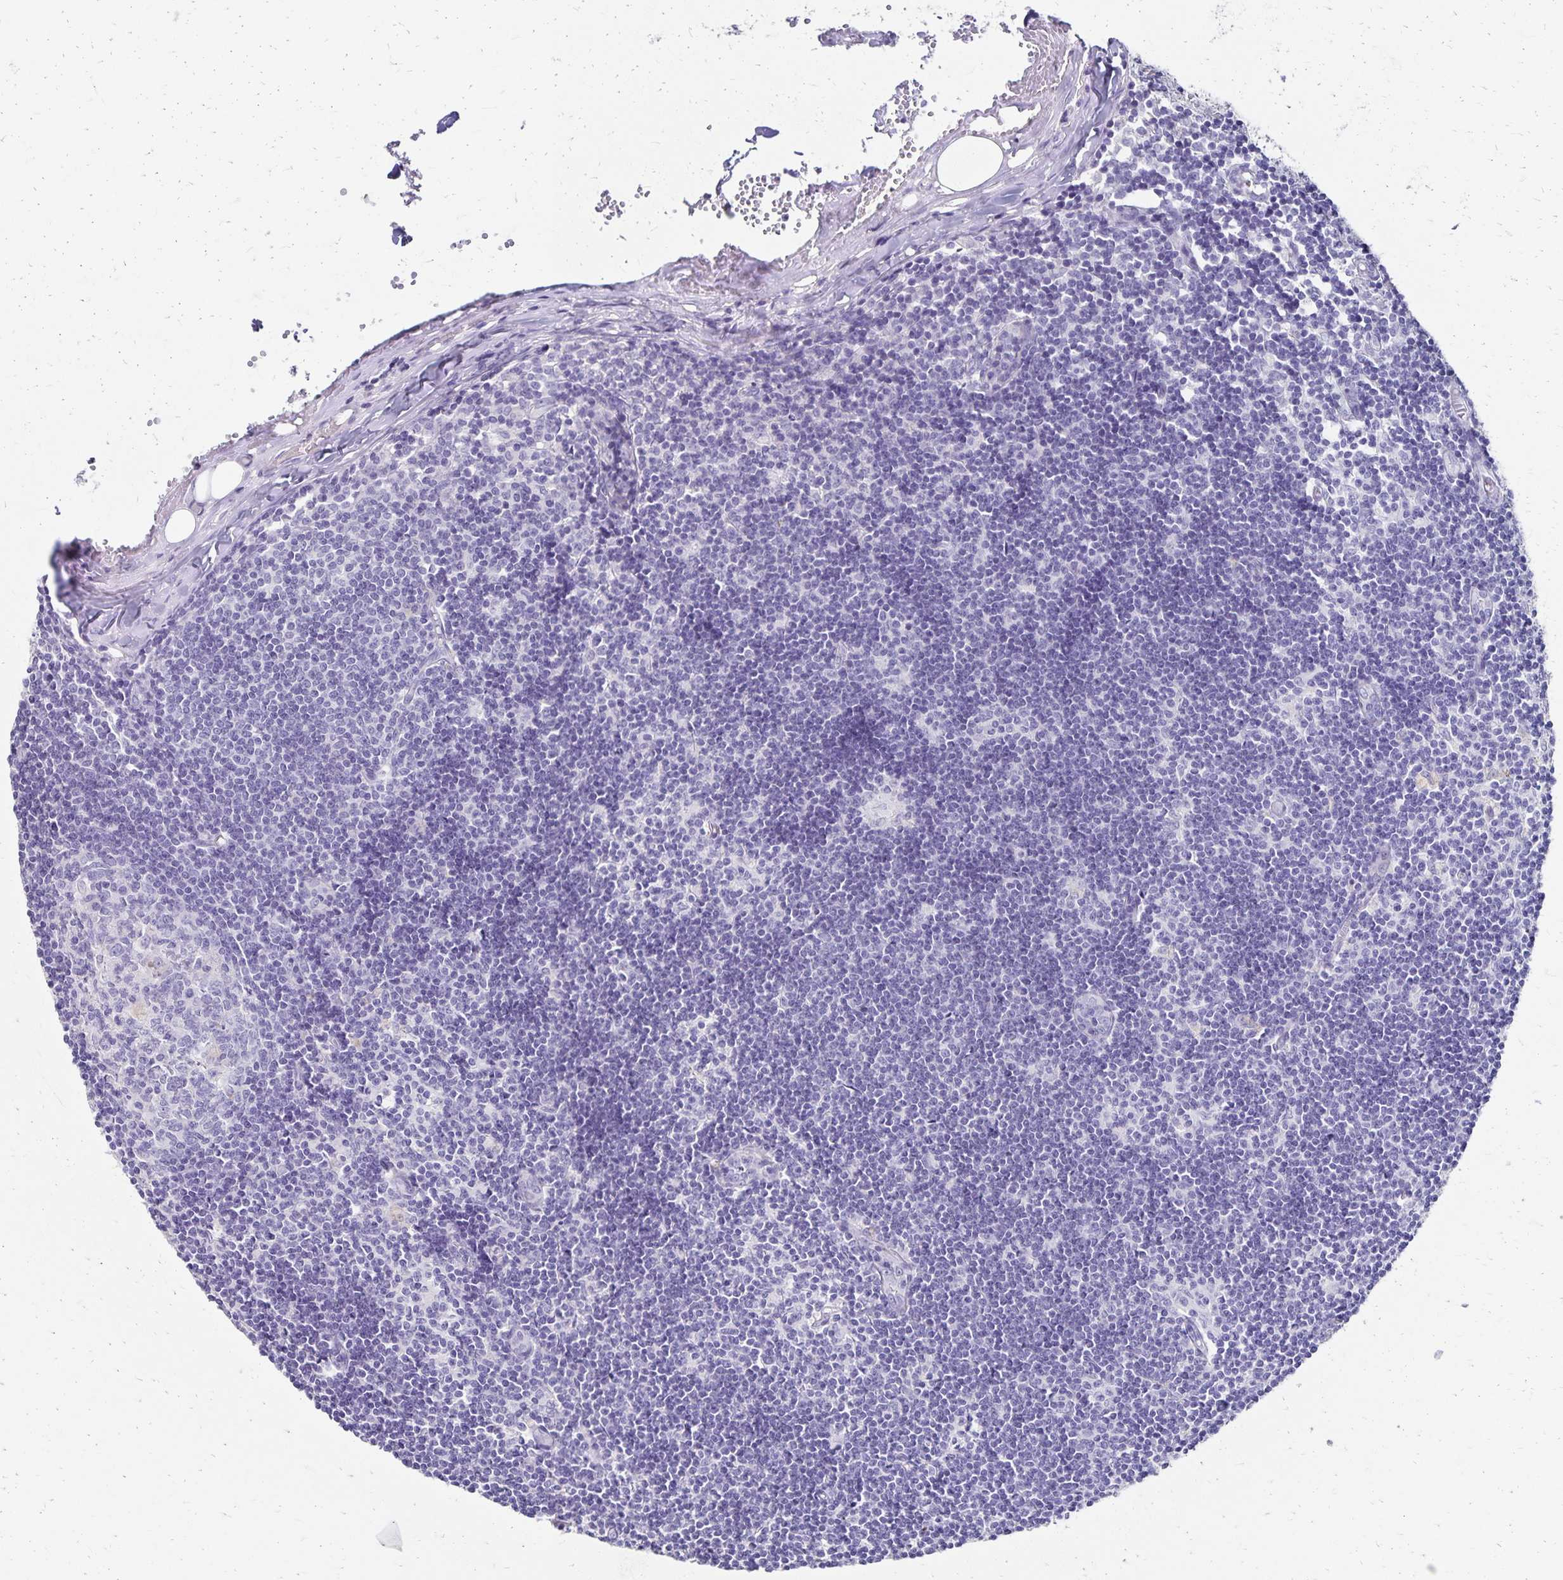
{"staining": {"intensity": "negative", "quantity": "none", "location": "none"}, "tissue": "lymph node", "cell_type": "Germinal center cells", "image_type": "normal", "snomed": [{"axis": "morphology", "description": "Normal tissue, NOS"}, {"axis": "topography", "description": "Lymph node"}], "caption": "Immunohistochemistry (IHC) histopathology image of unremarkable lymph node: lymph node stained with DAB exhibits no significant protein positivity in germinal center cells.", "gene": "DYNLT4", "patient": {"sex": "female", "age": 31}}